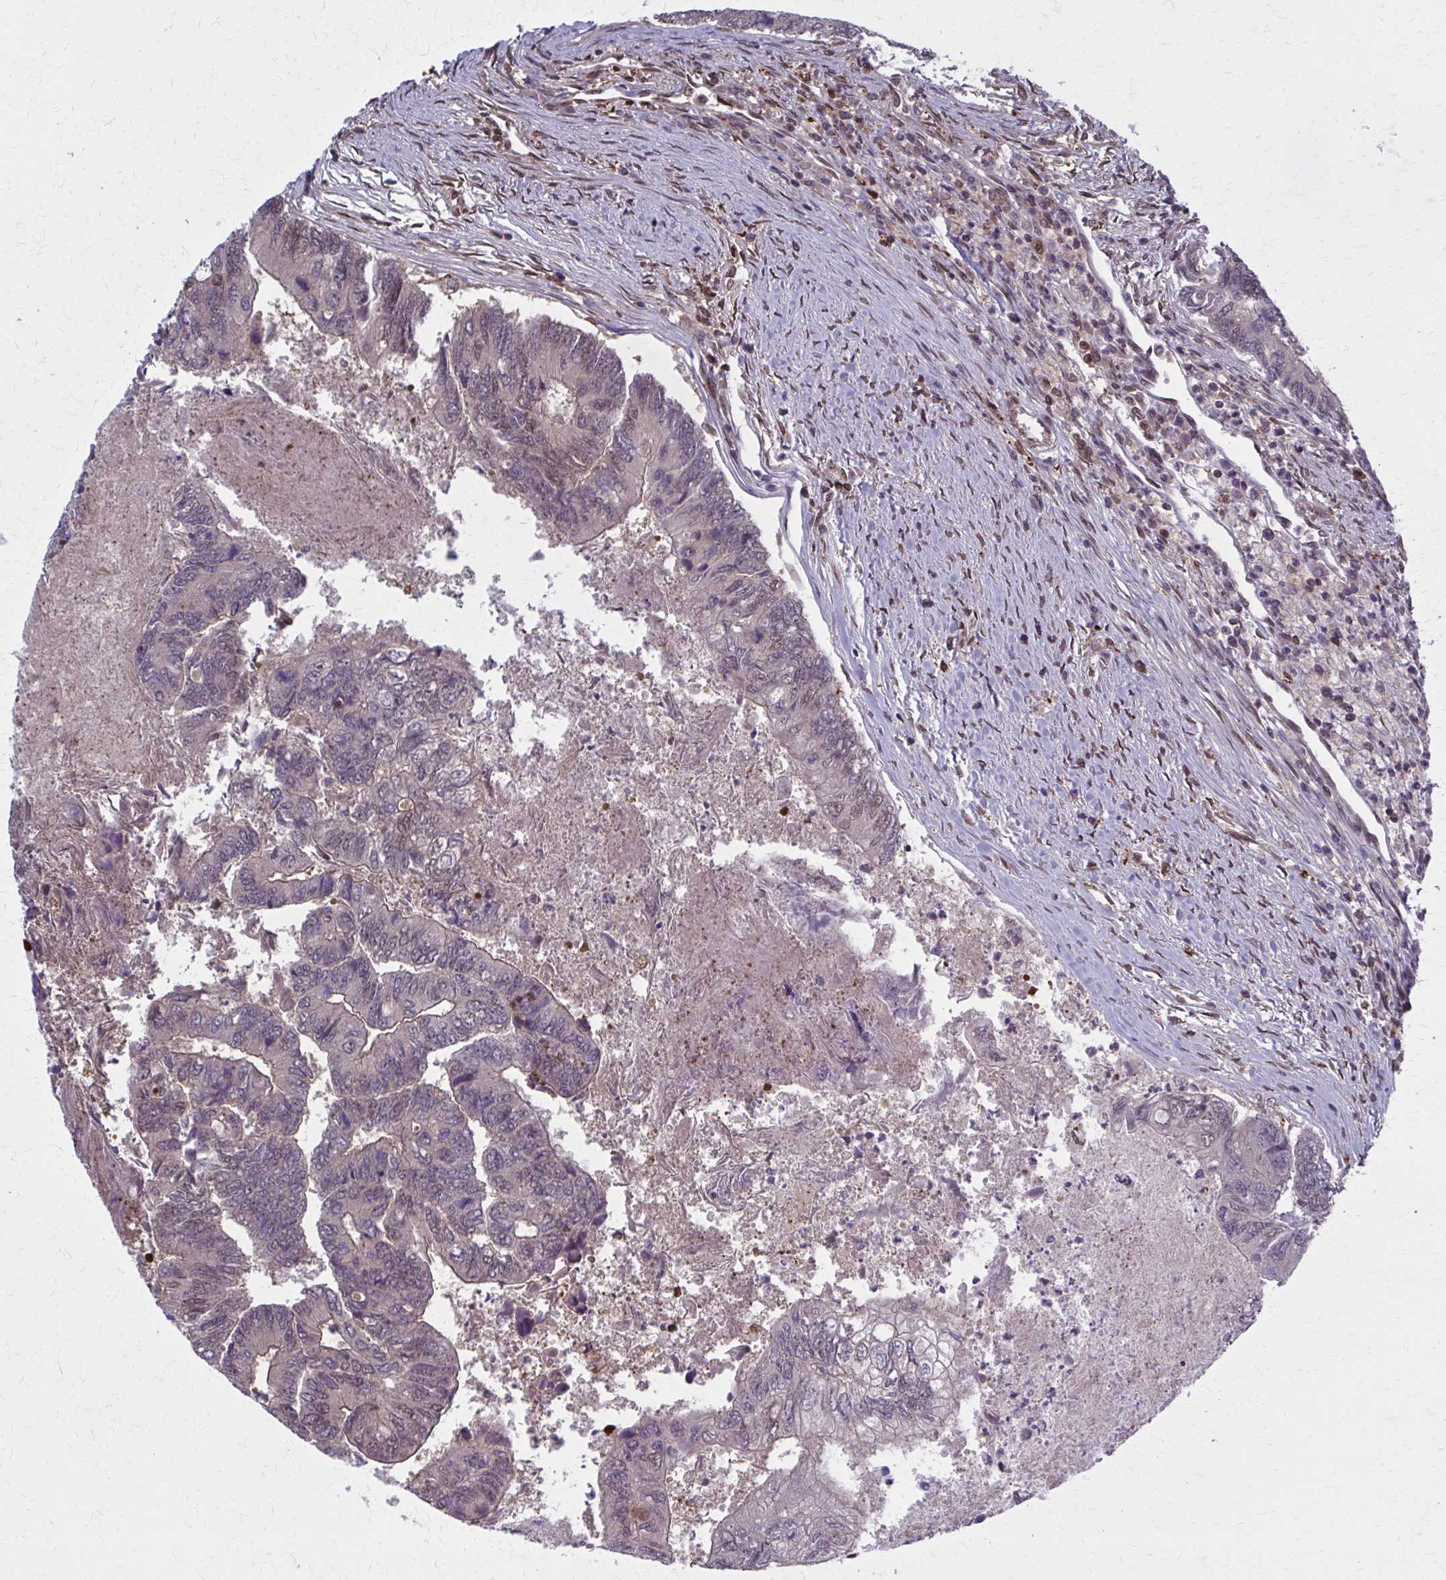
{"staining": {"intensity": "weak", "quantity": "<25%", "location": "cytoplasmic/membranous,nuclear"}, "tissue": "colorectal cancer", "cell_type": "Tumor cells", "image_type": "cancer", "snomed": [{"axis": "morphology", "description": "Adenocarcinoma, NOS"}, {"axis": "topography", "description": "Colon"}], "caption": "Immunohistochemical staining of human colorectal adenocarcinoma exhibits no significant staining in tumor cells.", "gene": "MDH1", "patient": {"sex": "female", "age": 67}}